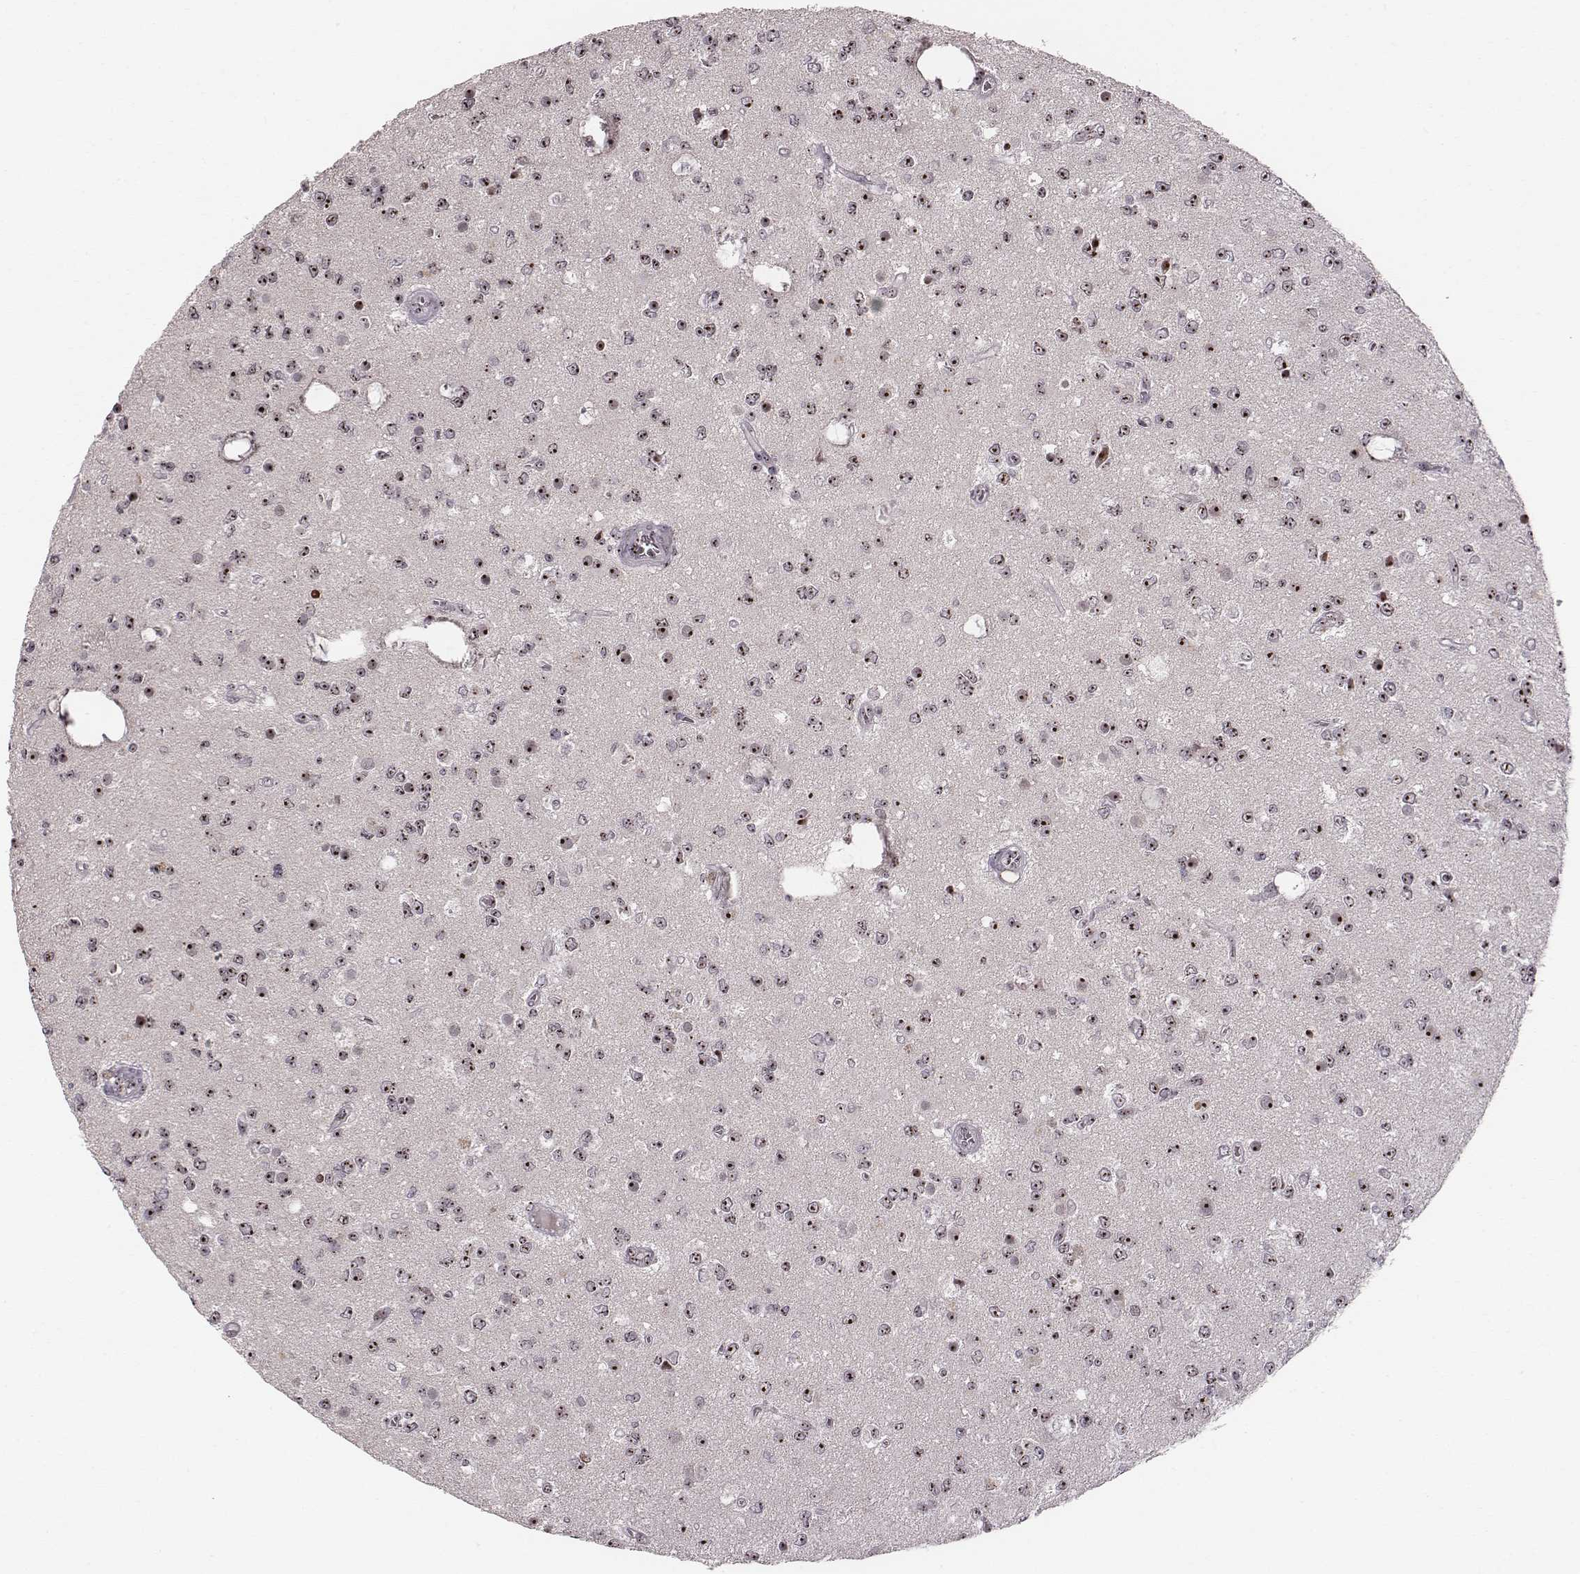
{"staining": {"intensity": "moderate", "quantity": ">75%", "location": "nuclear"}, "tissue": "glioma", "cell_type": "Tumor cells", "image_type": "cancer", "snomed": [{"axis": "morphology", "description": "Glioma, malignant, Low grade"}, {"axis": "topography", "description": "Brain"}], "caption": "This is an image of immunohistochemistry (IHC) staining of malignant low-grade glioma, which shows moderate positivity in the nuclear of tumor cells.", "gene": "NOP56", "patient": {"sex": "female", "age": 45}}